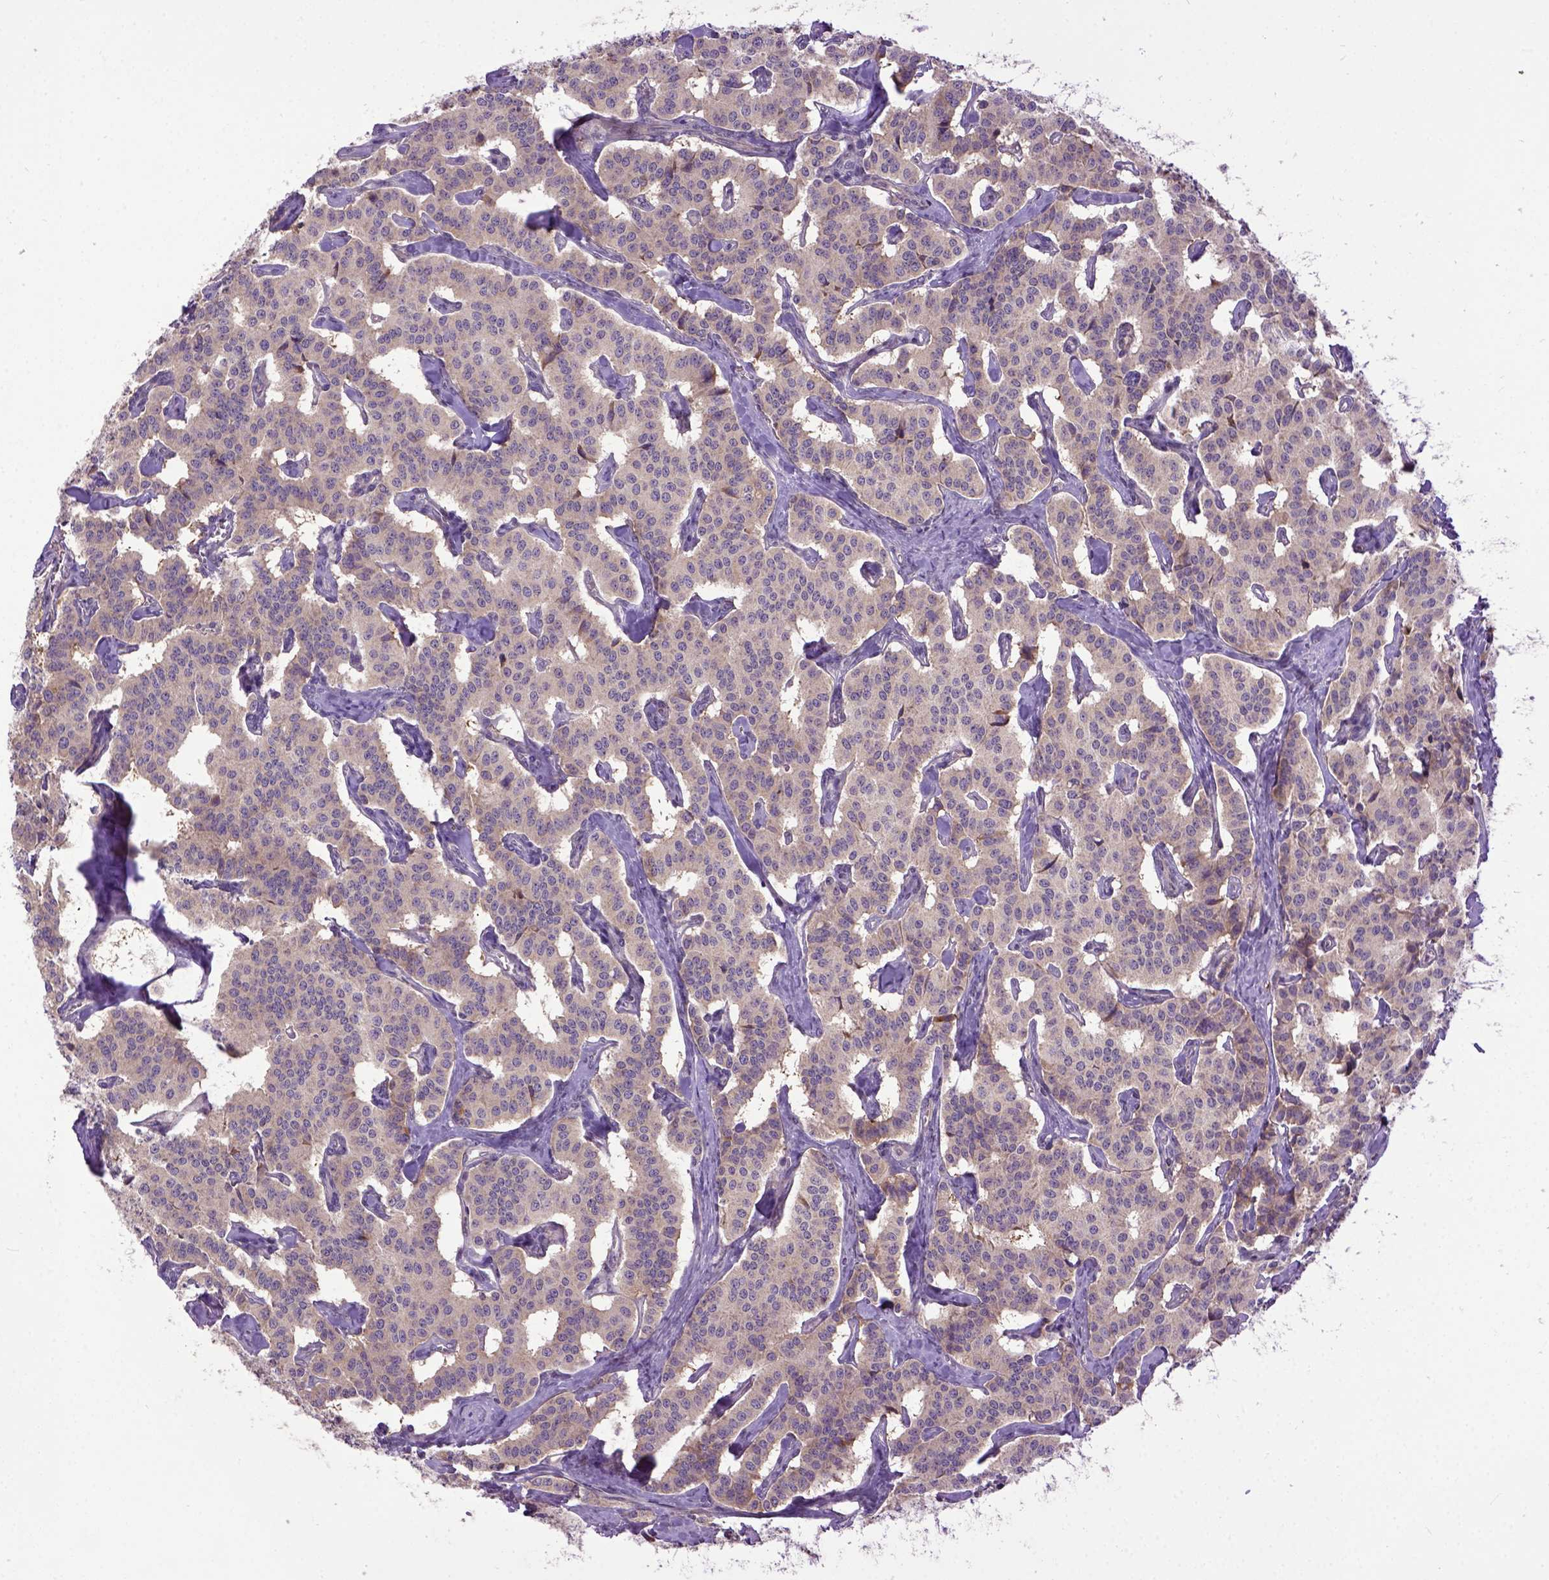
{"staining": {"intensity": "moderate", "quantity": "<25%", "location": "cytoplasmic/membranous"}, "tissue": "carcinoid", "cell_type": "Tumor cells", "image_type": "cancer", "snomed": [{"axis": "morphology", "description": "Carcinoid, malignant, NOS"}, {"axis": "topography", "description": "Lung"}], "caption": "This is an image of IHC staining of carcinoid, which shows moderate expression in the cytoplasmic/membranous of tumor cells.", "gene": "CPNE1", "patient": {"sex": "female", "age": 46}}